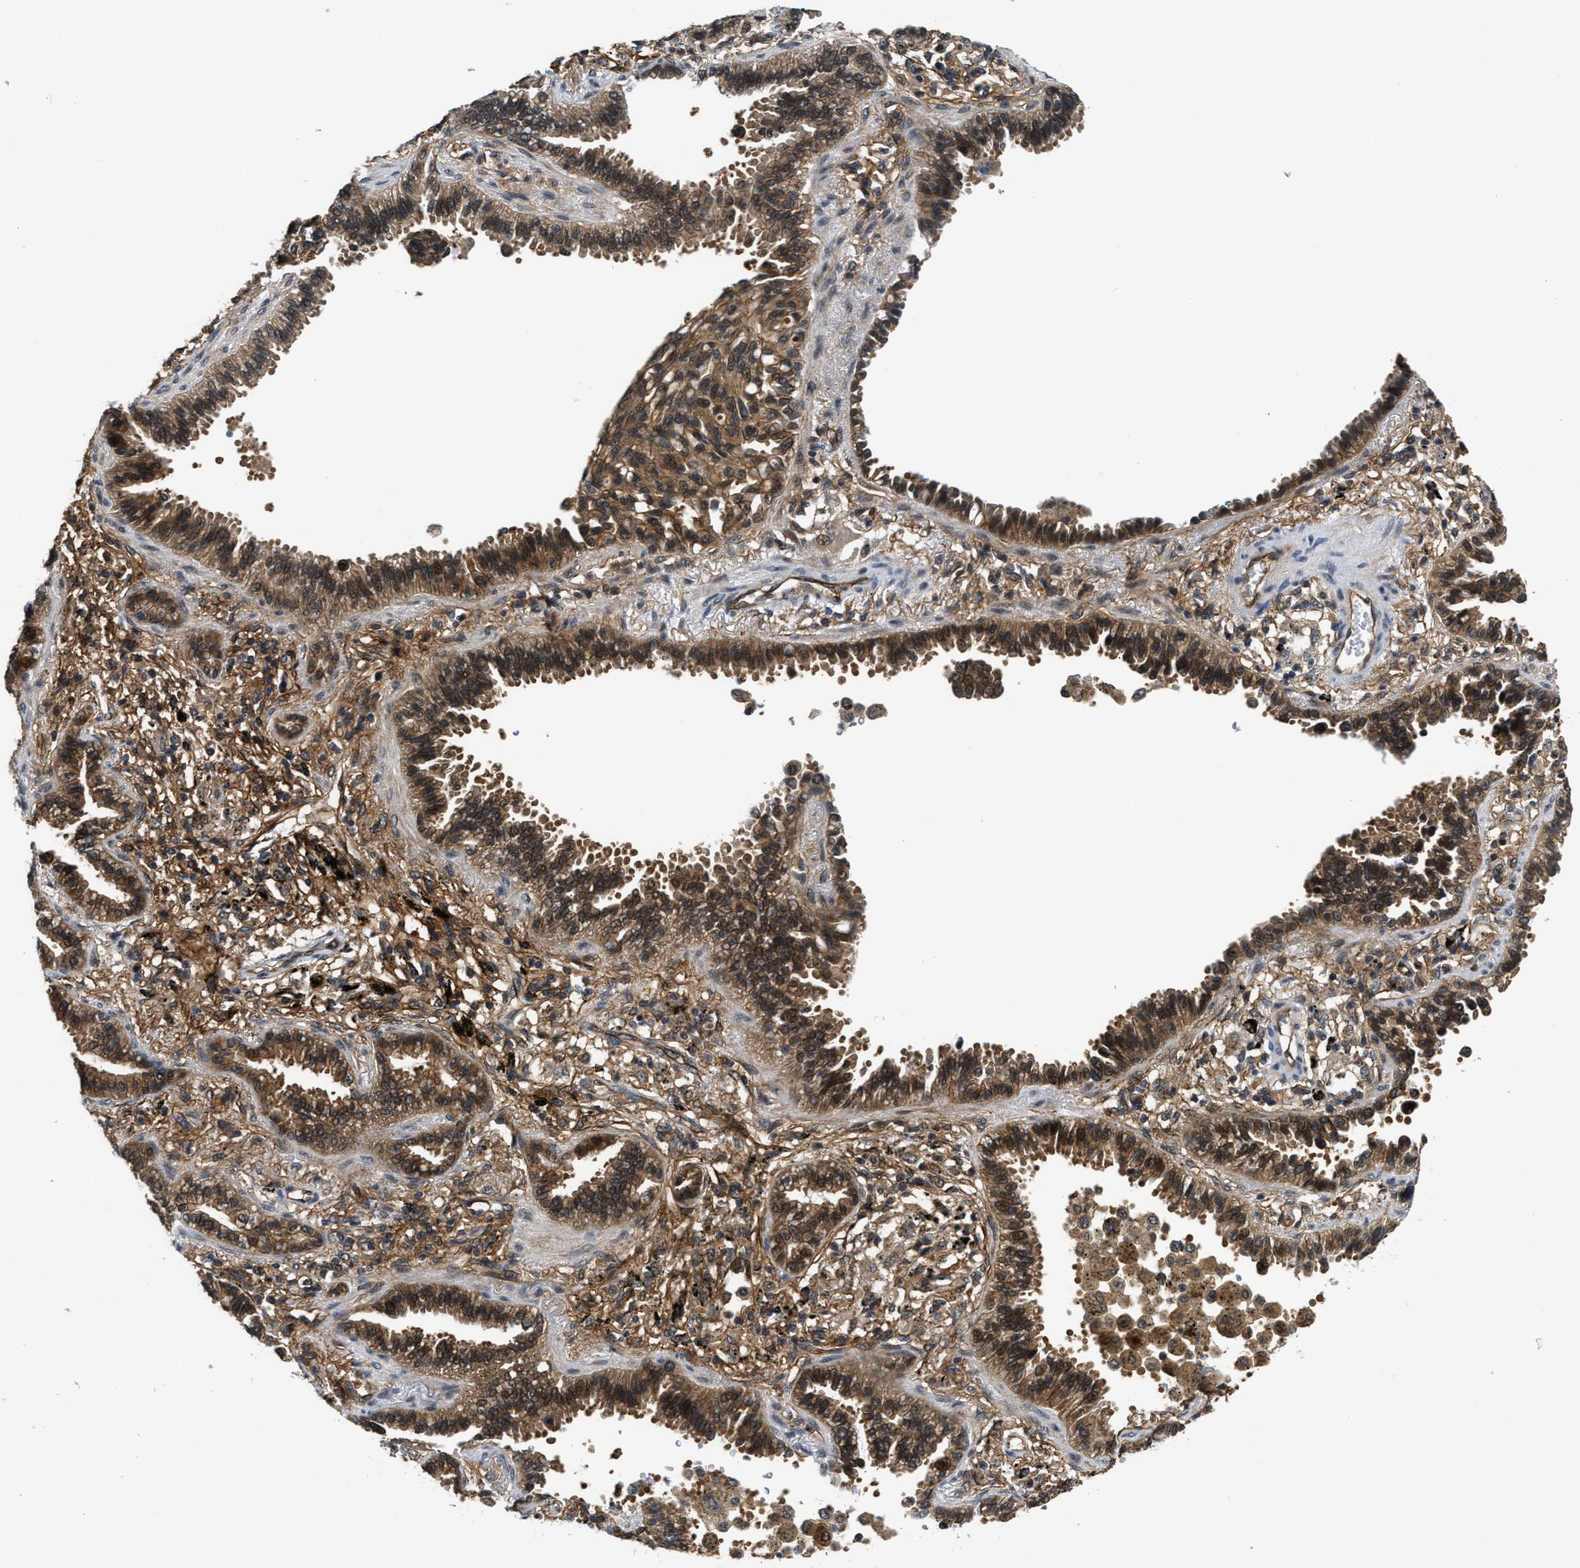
{"staining": {"intensity": "moderate", "quantity": "25%-75%", "location": "cytoplasmic/membranous"}, "tissue": "lung cancer", "cell_type": "Tumor cells", "image_type": "cancer", "snomed": [{"axis": "morphology", "description": "Normal tissue, NOS"}, {"axis": "morphology", "description": "Adenocarcinoma, NOS"}, {"axis": "topography", "description": "Lung"}], "caption": "Lung cancer (adenocarcinoma) stained with a protein marker demonstrates moderate staining in tumor cells.", "gene": "COPS2", "patient": {"sex": "male", "age": 59}}